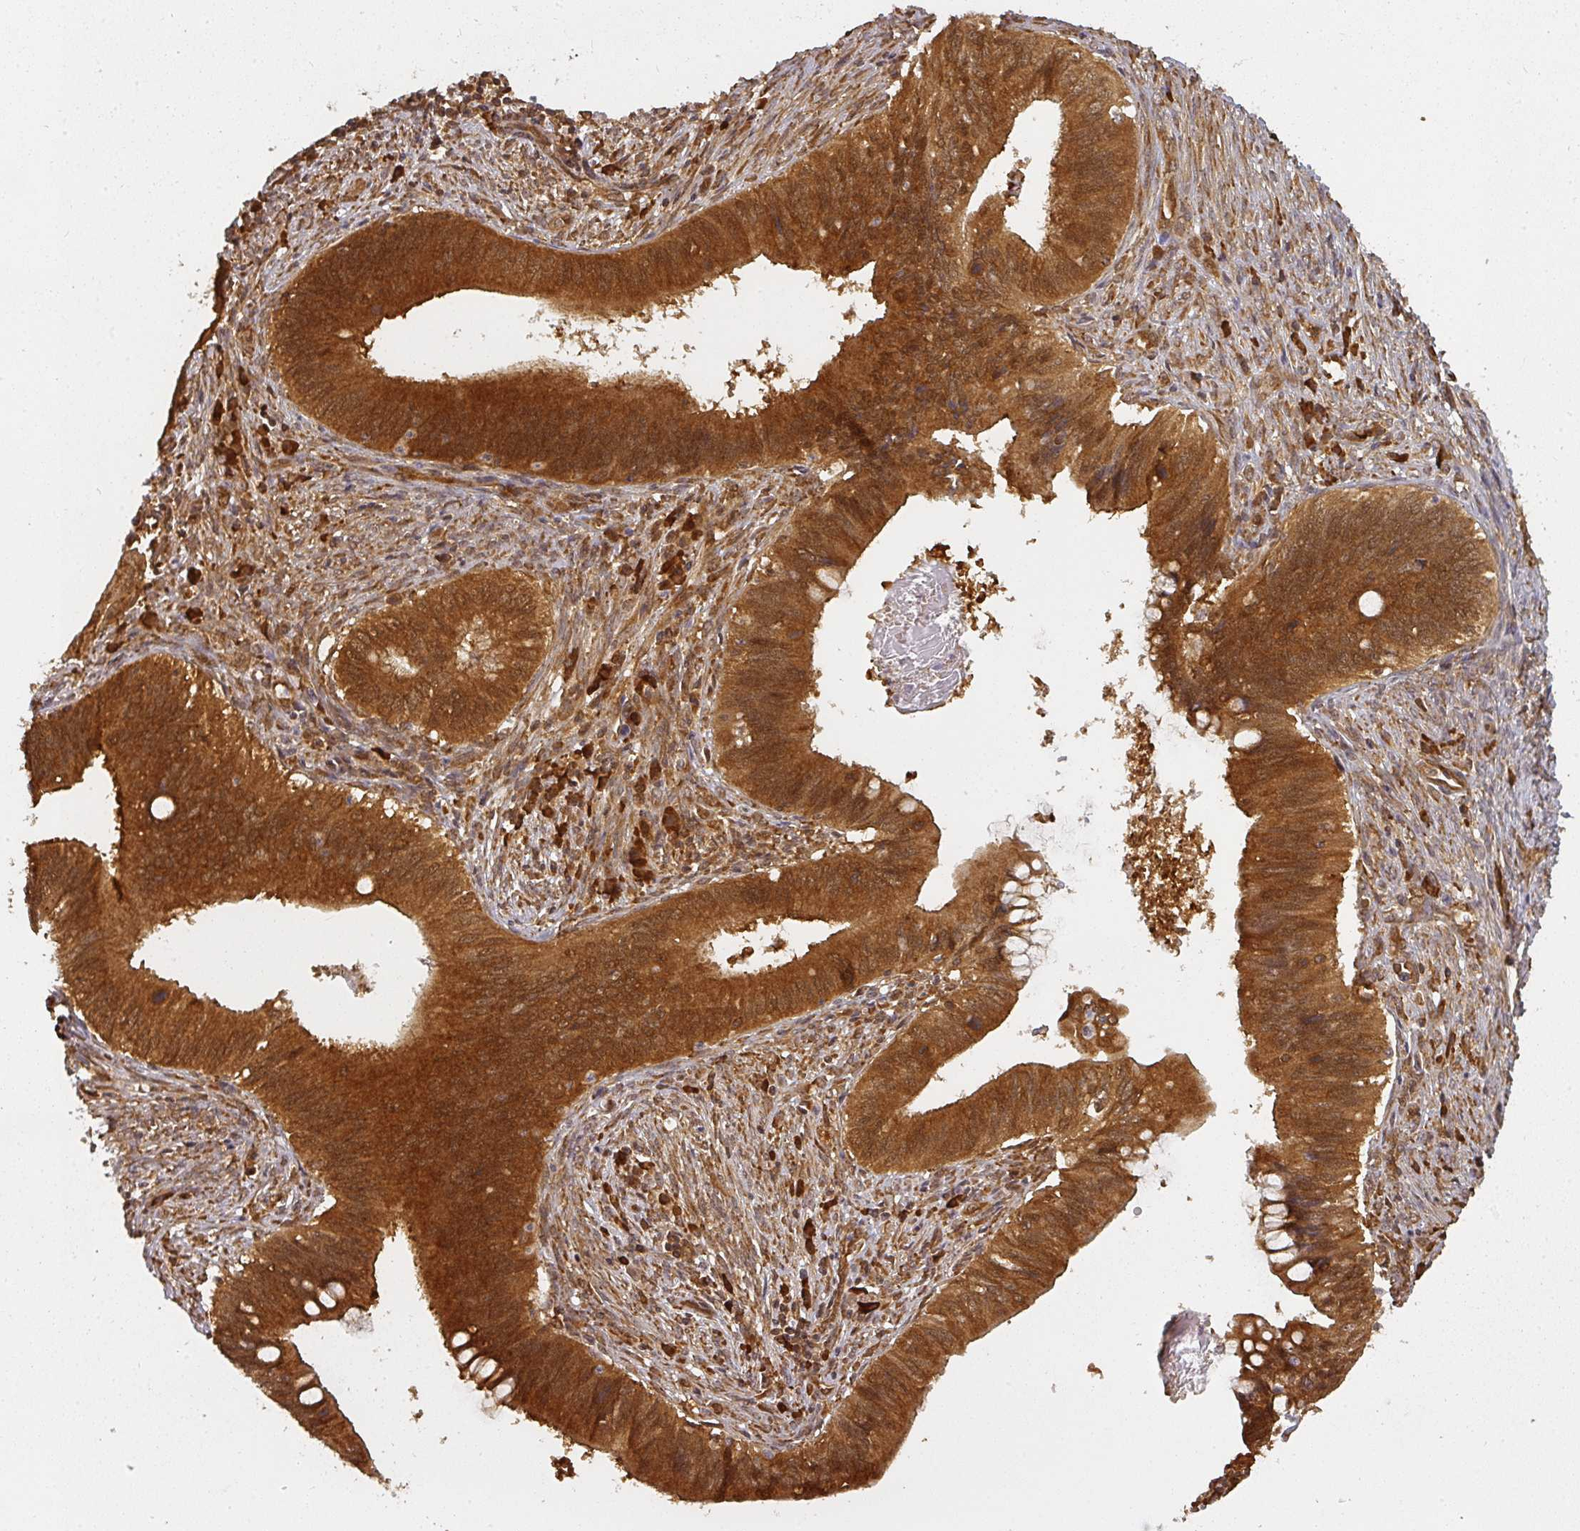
{"staining": {"intensity": "strong", "quantity": ">75%", "location": "cytoplasmic/membranous"}, "tissue": "cervical cancer", "cell_type": "Tumor cells", "image_type": "cancer", "snomed": [{"axis": "morphology", "description": "Adenocarcinoma, NOS"}, {"axis": "topography", "description": "Cervix"}], "caption": "High-magnification brightfield microscopy of cervical cancer (adenocarcinoma) stained with DAB (3,3'-diaminobenzidine) (brown) and counterstained with hematoxylin (blue). tumor cells exhibit strong cytoplasmic/membranous expression is appreciated in approximately>75% of cells. (DAB = brown stain, brightfield microscopy at high magnification).", "gene": "PPP6R3", "patient": {"sex": "female", "age": 42}}